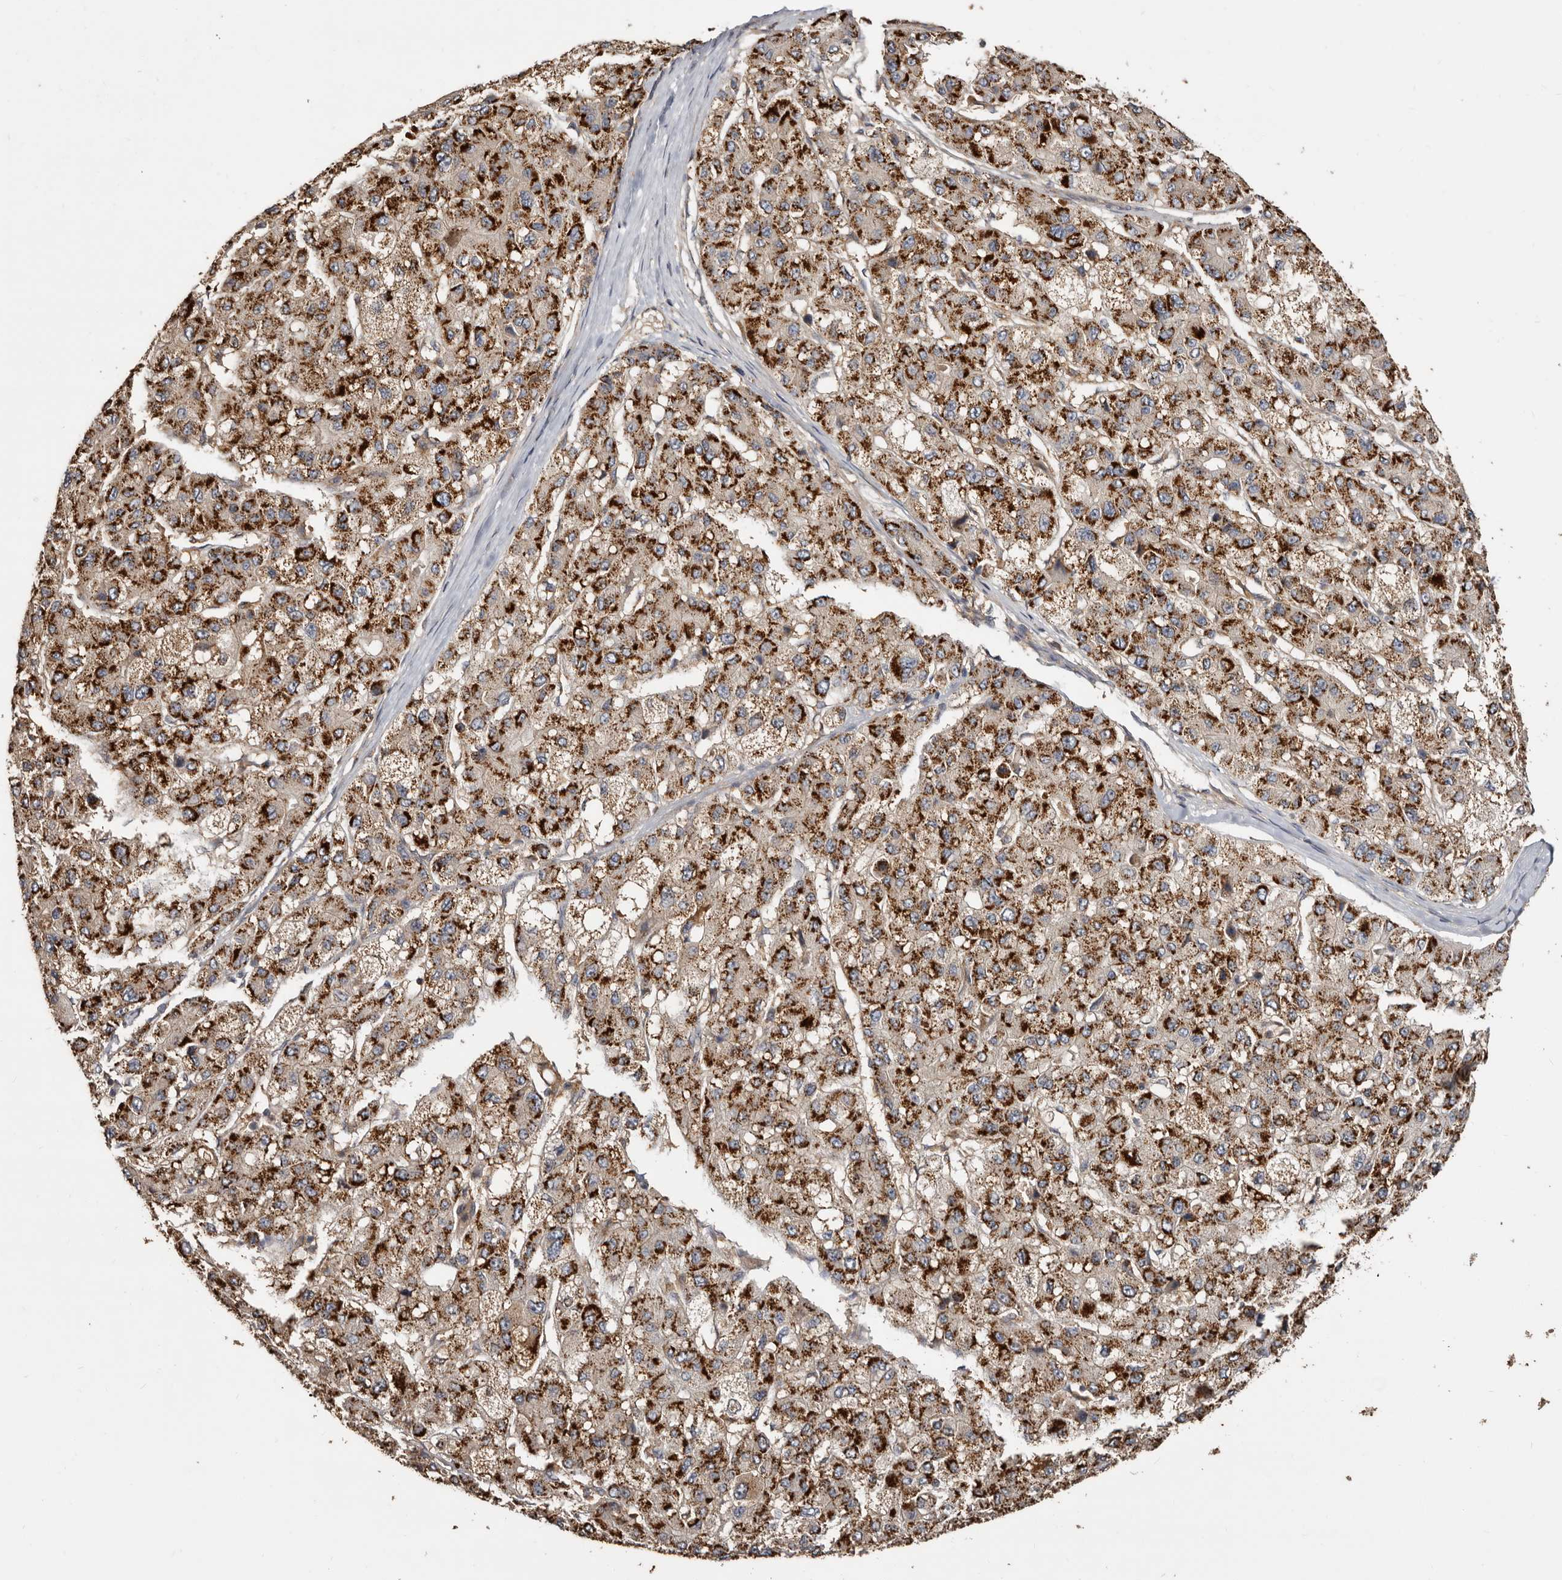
{"staining": {"intensity": "strong", "quantity": ">75%", "location": "cytoplasmic/membranous"}, "tissue": "liver cancer", "cell_type": "Tumor cells", "image_type": "cancer", "snomed": [{"axis": "morphology", "description": "Carcinoma, Hepatocellular, NOS"}, {"axis": "topography", "description": "Liver"}], "caption": "This histopathology image demonstrates hepatocellular carcinoma (liver) stained with IHC to label a protein in brown. The cytoplasmic/membranous of tumor cells show strong positivity for the protein. Nuclei are counter-stained blue.", "gene": "LRRC25", "patient": {"sex": "male", "age": 80}}